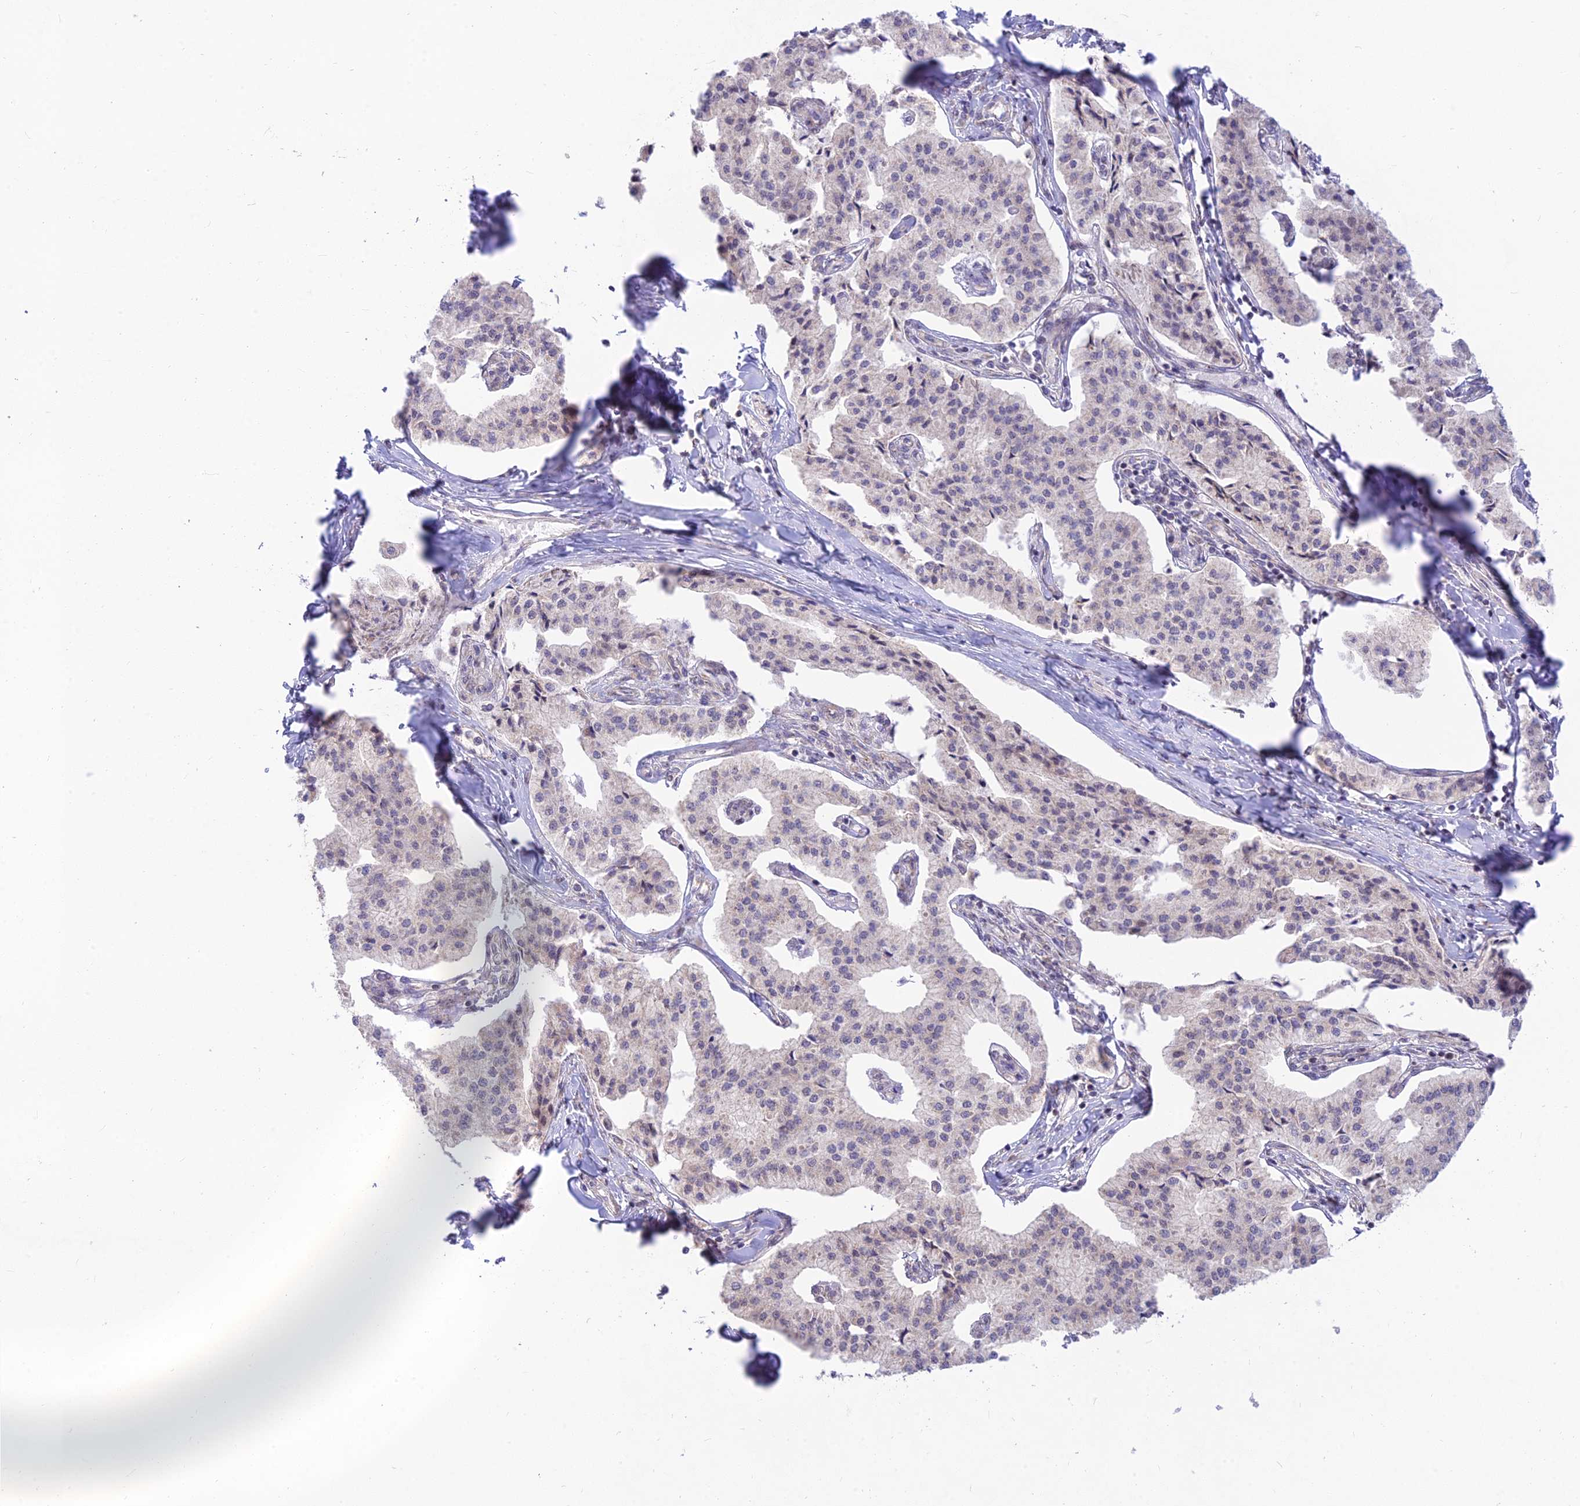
{"staining": {"intensity": "negative", "quantity": "none", "location": "none"}, "tissue": "pancreatic cancer", "cell_type": "Tumor cells", "image_type": "cancer", "snomed": [{"axis": "morphology", "description": "Adenocarcinoma, NOS"}, {"axis": "topography", "description": "Pancreas"}], "caption": "Tumor cells show no significant protein expression in pancreatic cancer. (Stains: DAB immunohistochemistry with hematoxylin counter stain, Microscopy: brightfield microscopy at high magnification).", "gene": "MICOS13", "patient": {"sex": "female", "age": 50}}